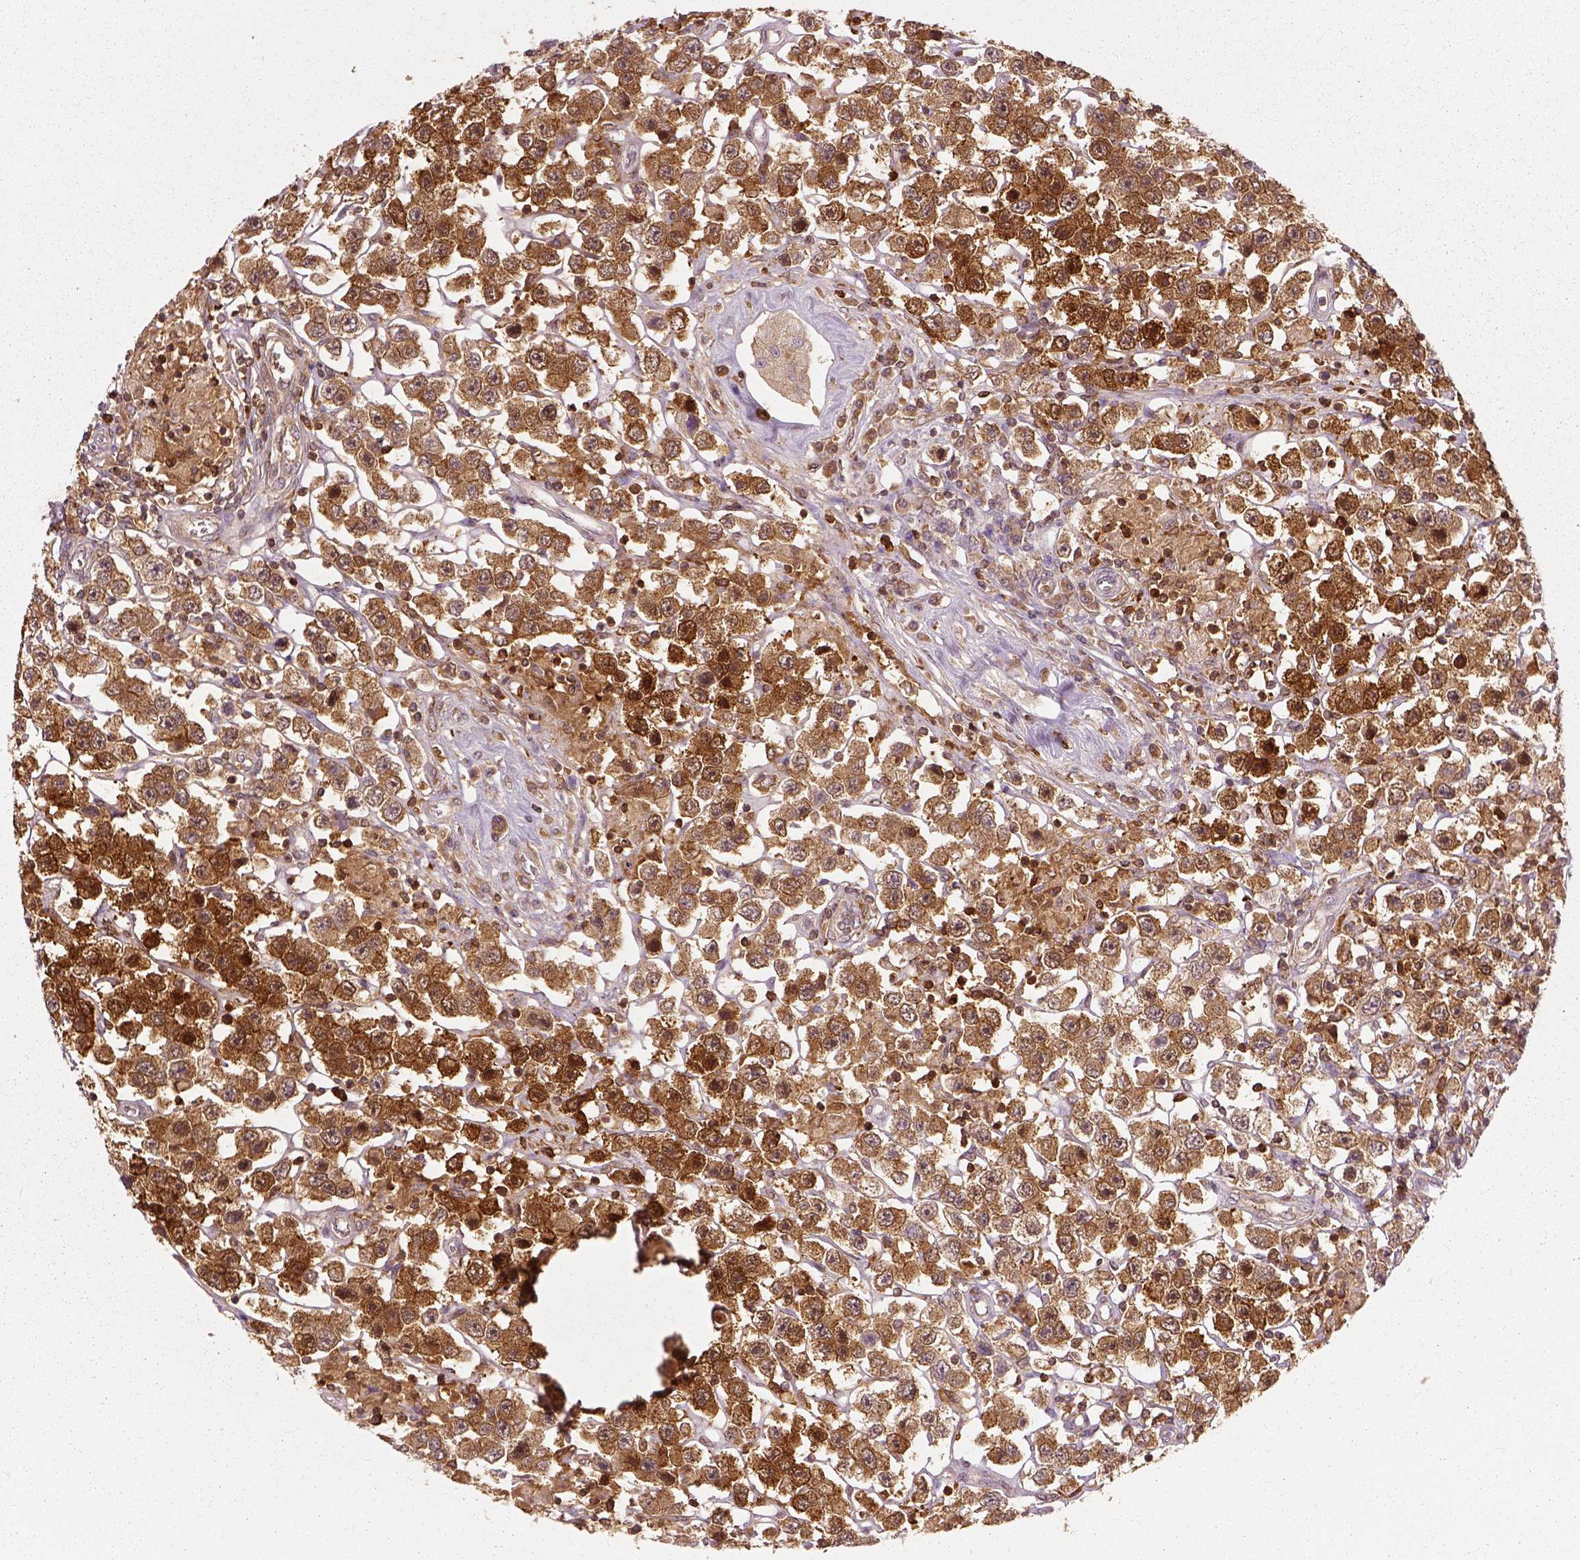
{"staining": {"intensity": "strong", "quantity": ">75%", "location": "cytoplasmic/membranous"}, "tissue": "testis cancer", "cell_type": "Tumor cells", "image_type": "cancer", "snomed": [{"axis": "morphology", "description": "Seminoma, NOS"}, {"axis": "topography", "description": "Testis"}], "caption": "IHC of testis seminoma shows high levels of strong cytoplasmic/membranous staining in approximately >75% of tumor cells.", "gene": "GPI", "patient": {"sex": "male", "age": 45}}